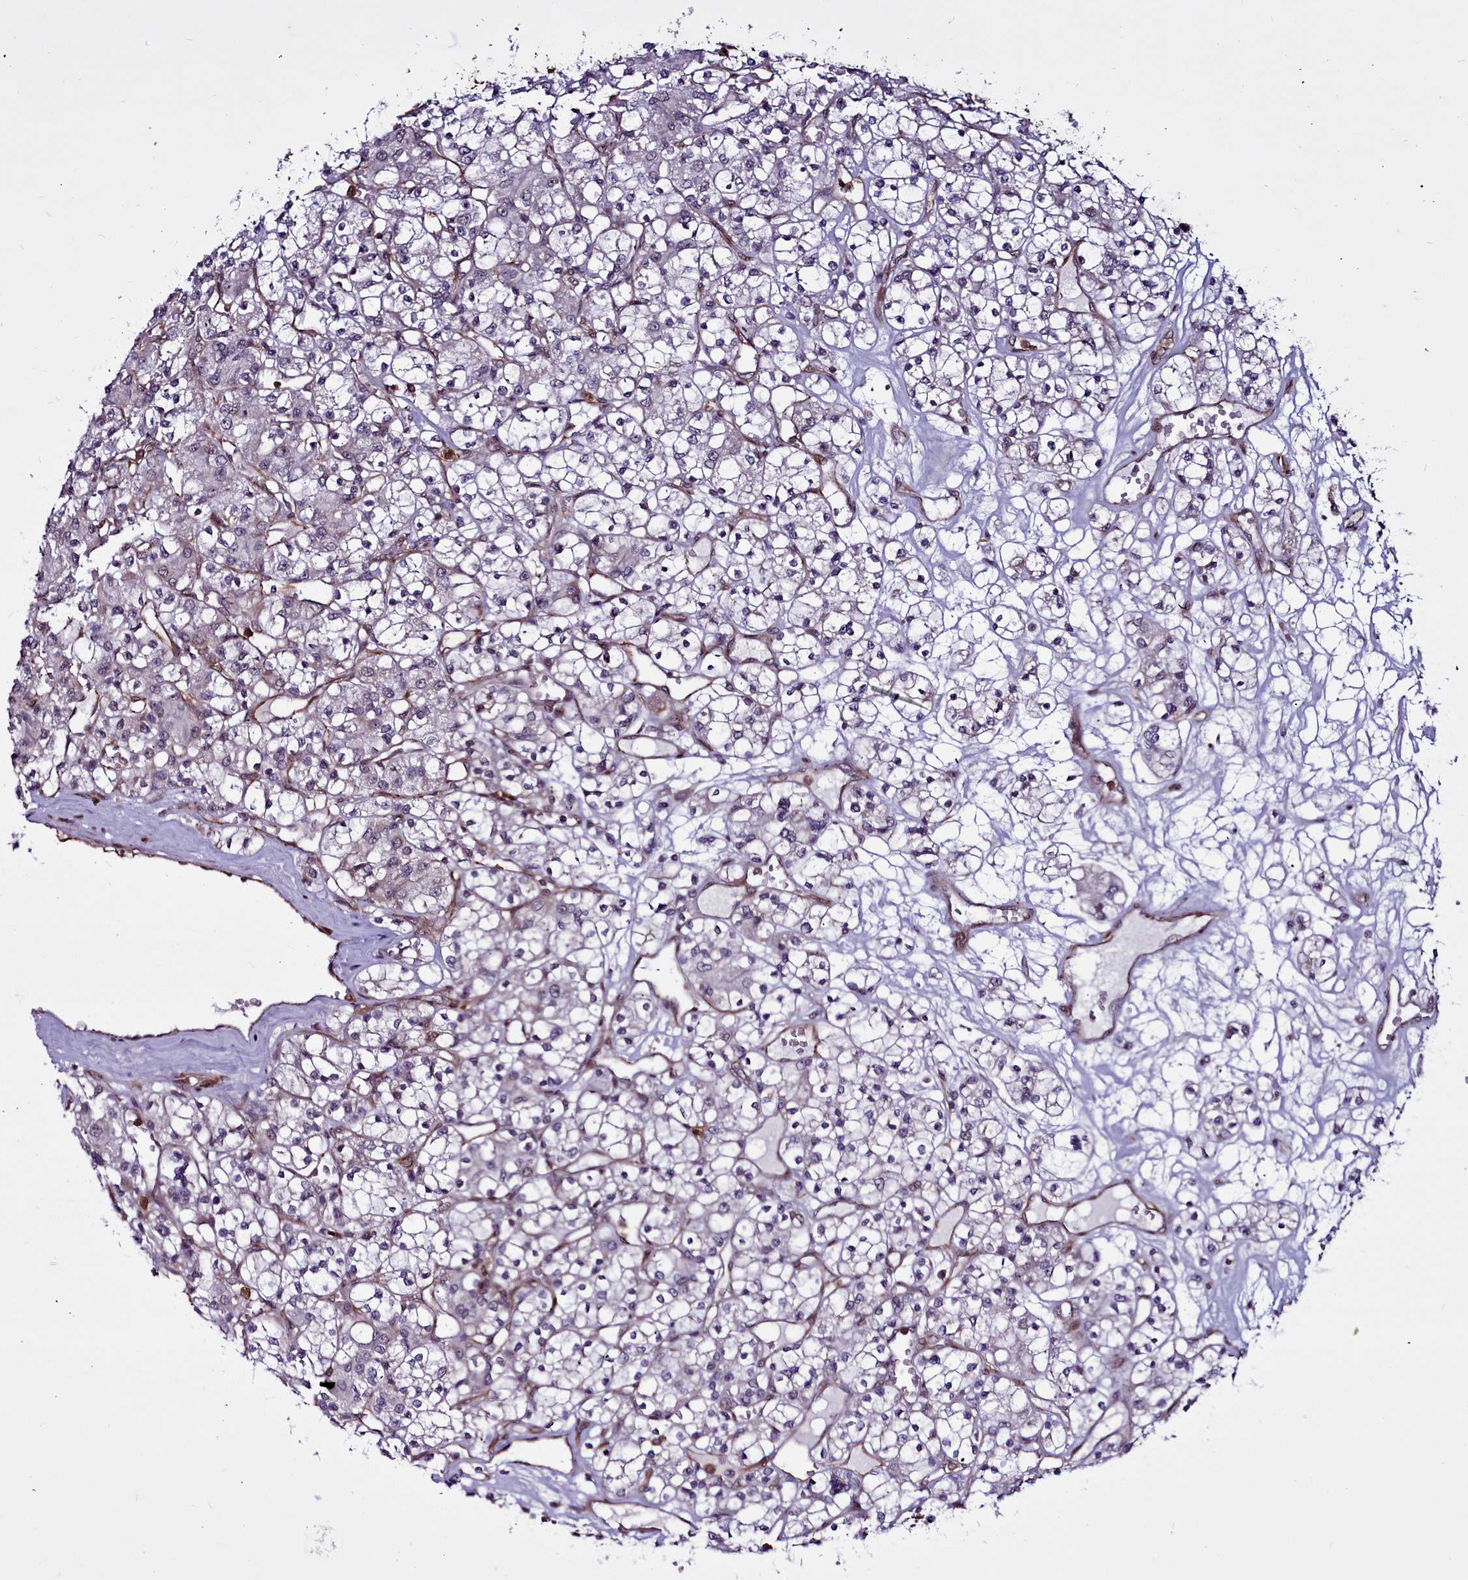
{"staining": {"intensity": "negative", "quantity": "none", "location": "none"}, "tissue": "renal cancer", "cell_type": "Tumor cells", "image_type": "cancer", "snomed": [{"axis": "morphology", "description": "Adenocarcinoma, NOS"}, {"axis": "topography", "description": "Kidney"}], "caption": "Immunohistochemistry (IHC) micrograph of human renal adenocarcinoma stained for a protein (brown), which exhibits no staining in tumor cells. (Brightfield microscopy of DAB (3,3'-diaminobenzidine) immunohistochemistry (IHC) at high magnification).", "gene": "CLK3", "patient": {"sex": "female", "age": 59}}